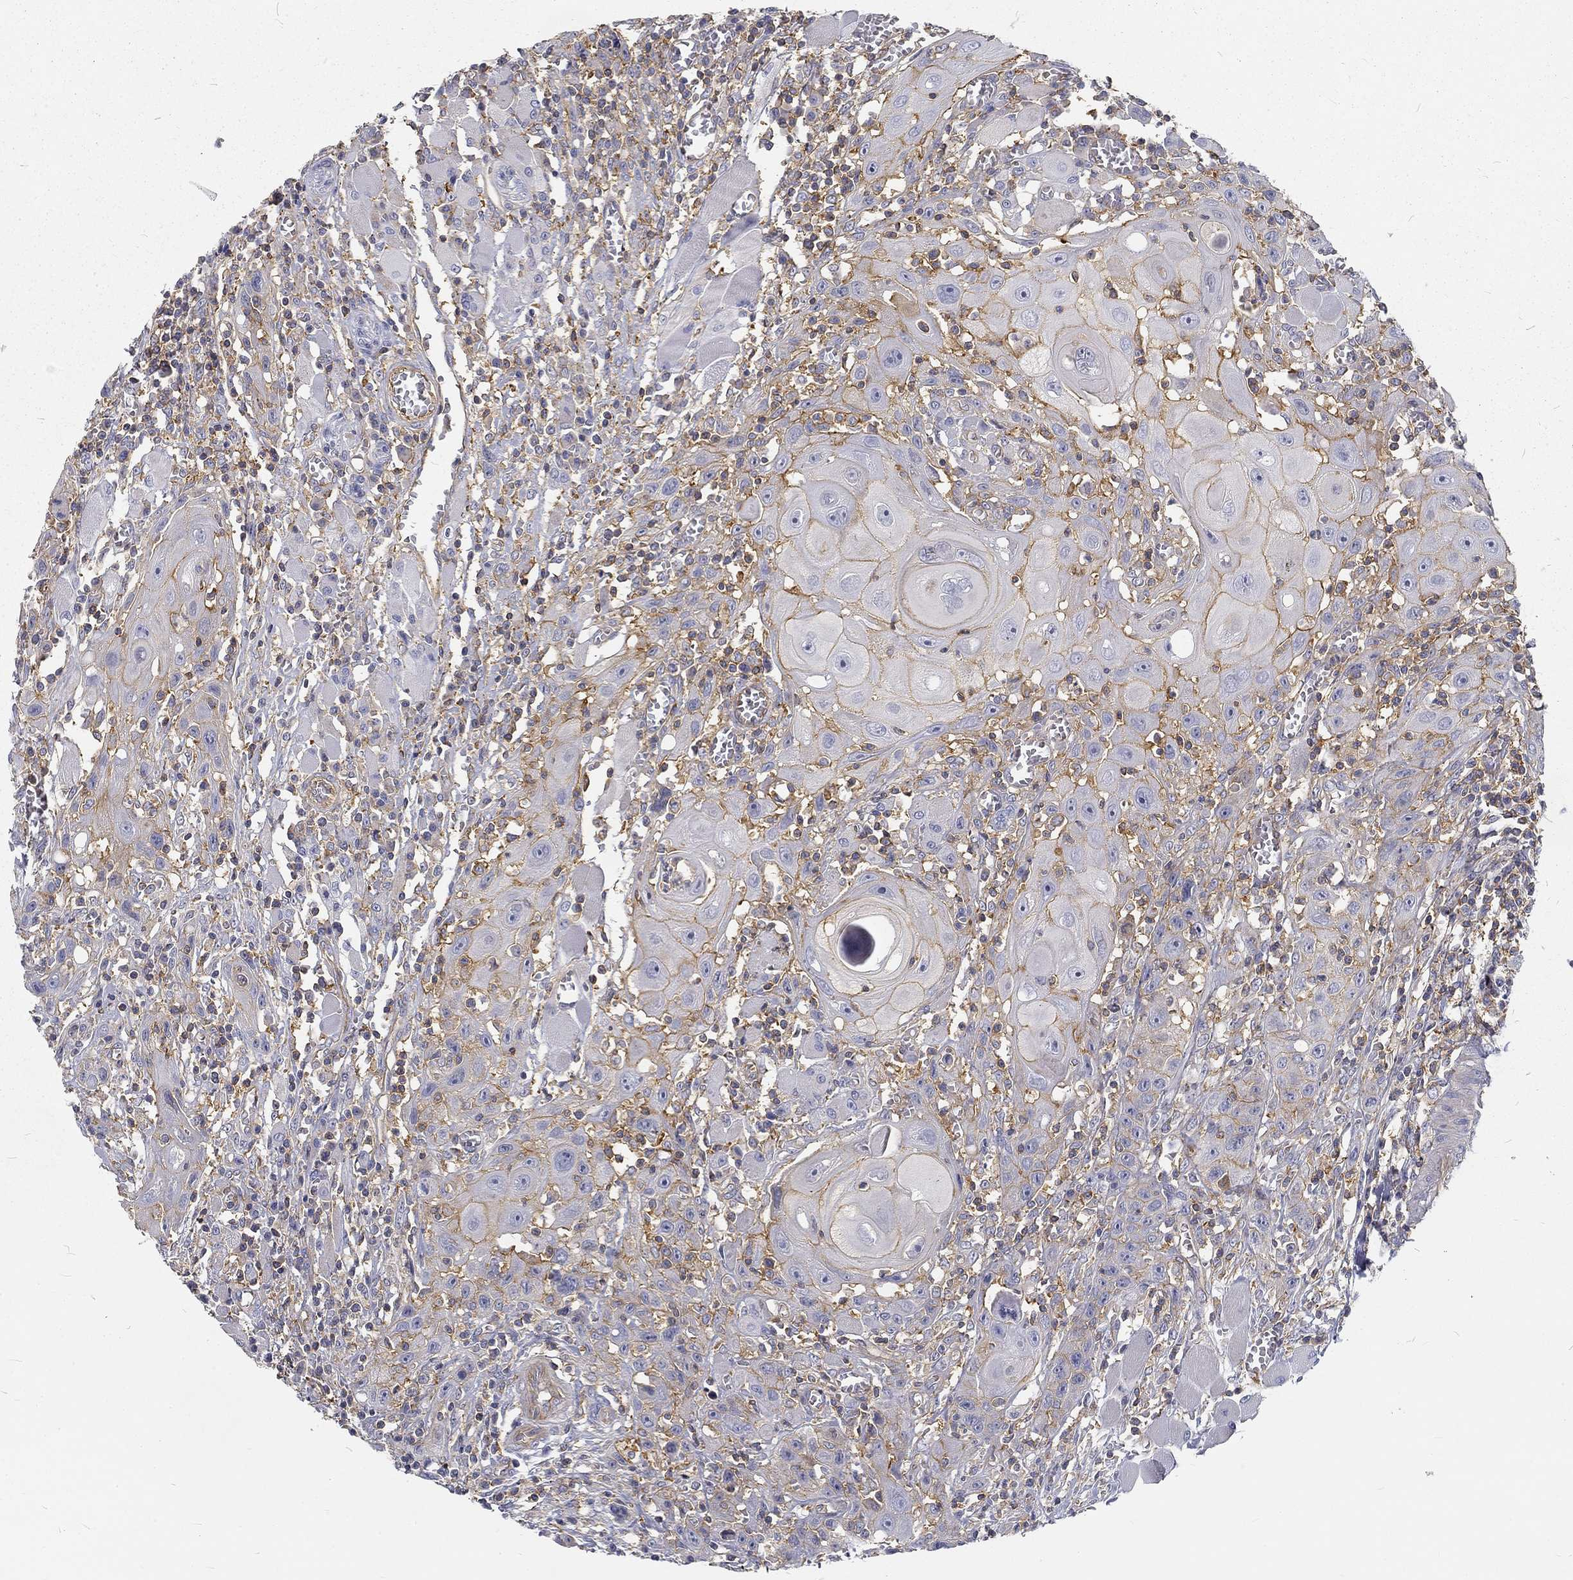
{"staining": {"intensity": "moderate", "quantity": "25%-75%", "location": "cytoplasmic/membranous"}, "tissue": "head and neck cancer", "cell_type": "Tumor cells", "image_type": "cancer", "snomed": [{"axis": "morphology", "description": "Normal tissue, NOS"}, {"axis": "morphology", "description": "Squamous cell carcinoma, NOS"}, {"axis": "topography", "description": "Oral tissue"}, {"axis": "topography", "description": "Head-Neck"}], "caption": "Immunohistochemical staining of squamous cell carcinoma (head and neck) demonstrates medium levels of moderate cytoplasmic/membranous protein staining in approximately 25%-75% of tumor cells.", "gene": "MTMR11", "patient": {"sex": "male", "age": 71}}